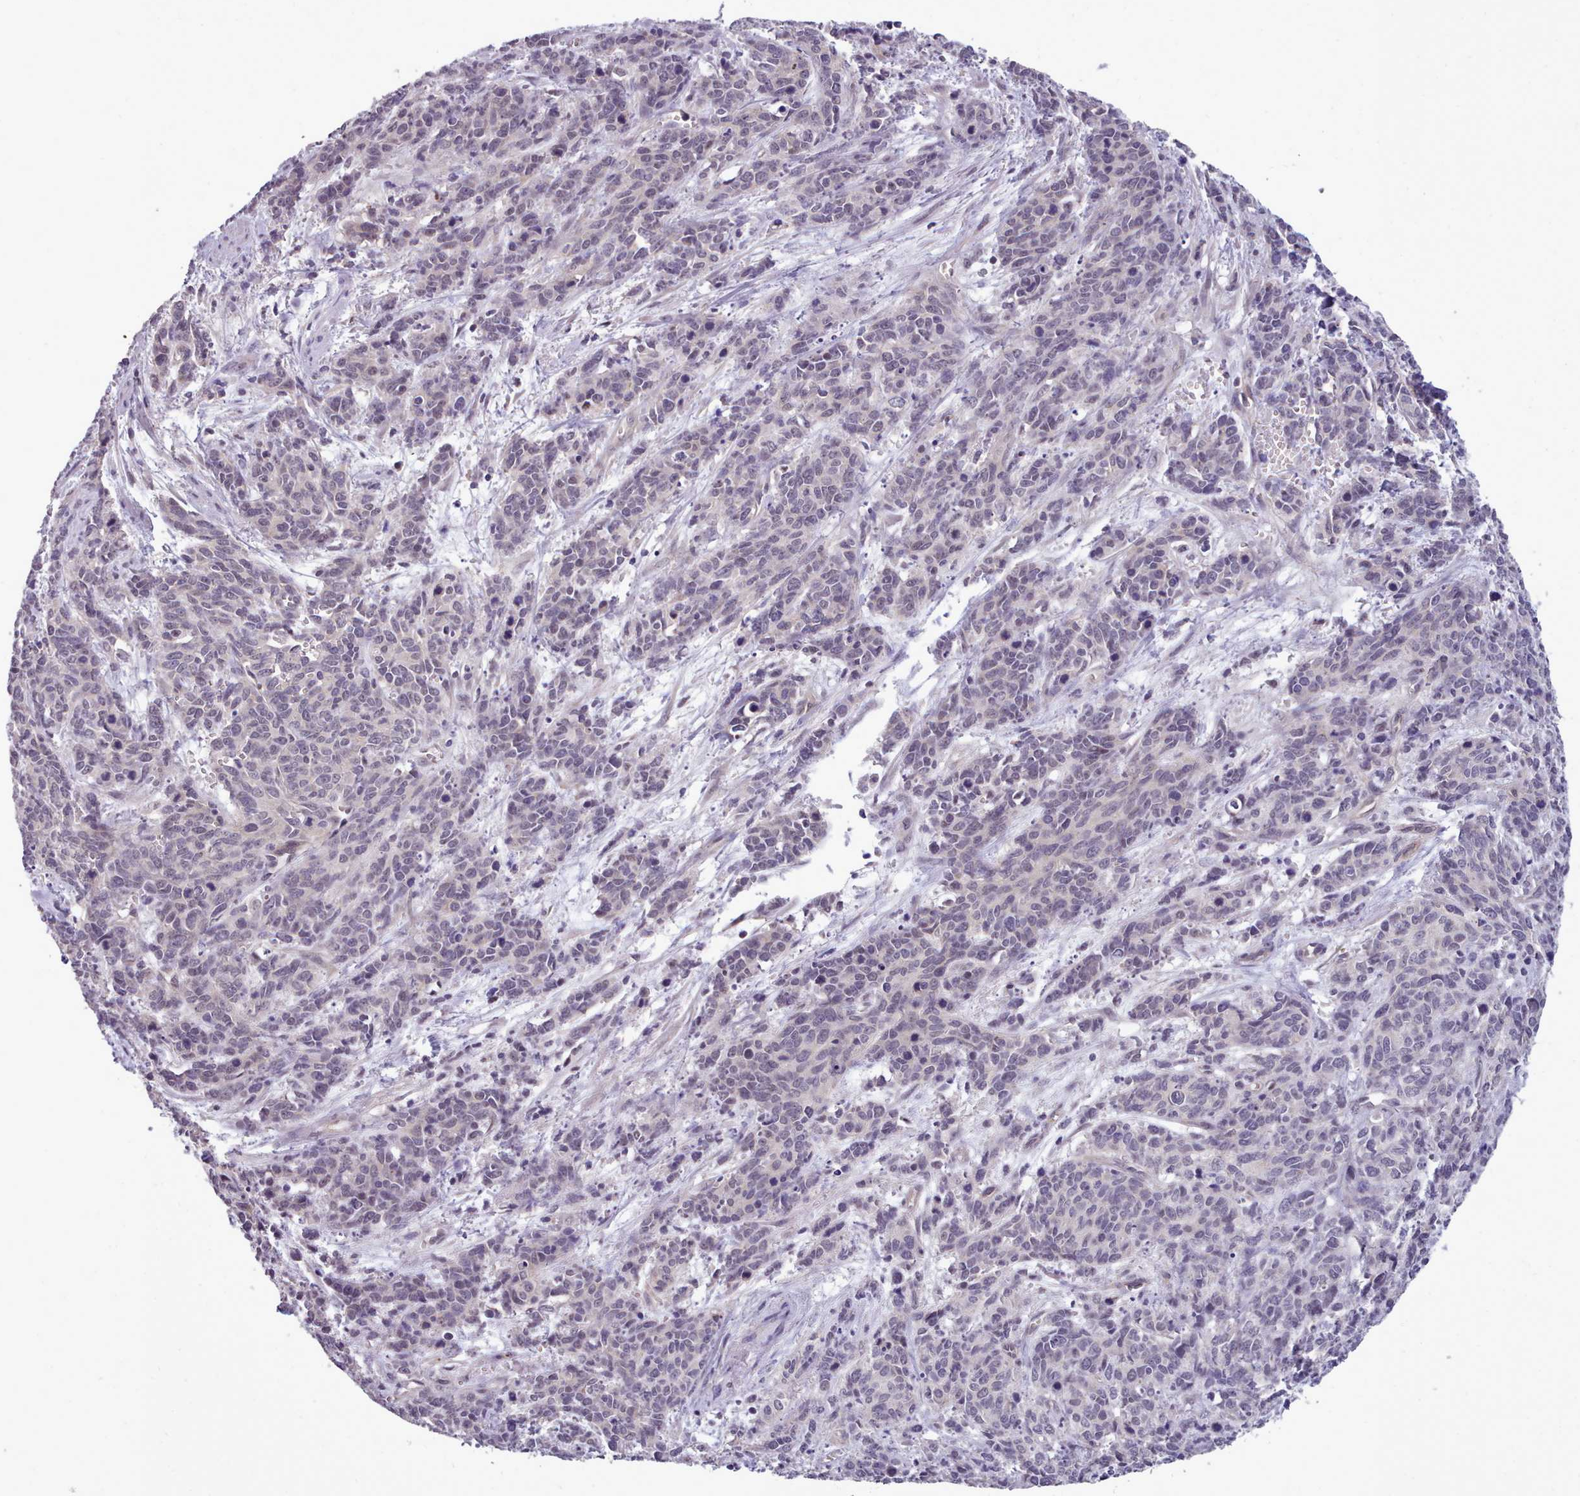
{"staining": {"intensity": "negative", "quantity": "none", "location": "none"}, "tissue": "cervical cancer", "cell_type": "Tumor cells", "image_type": "cancer", "snomed": [{"axis": "morphology", "description": "Squamous cell carcinoma, NOS"}, {"axis": "topography", "description": "Cervix"}], "caption": "This histopathology image is of cervical cancer (squamous cell carcinoma) stained with immunohistochemistry (IHC) to label a protein in brown with the nuclei are counter-stained blue. There is no expression in tumor cells. Nuclei are stained in blue.", "gene": "KCTD16", "patient": {"sex": "female", "age": 60}}